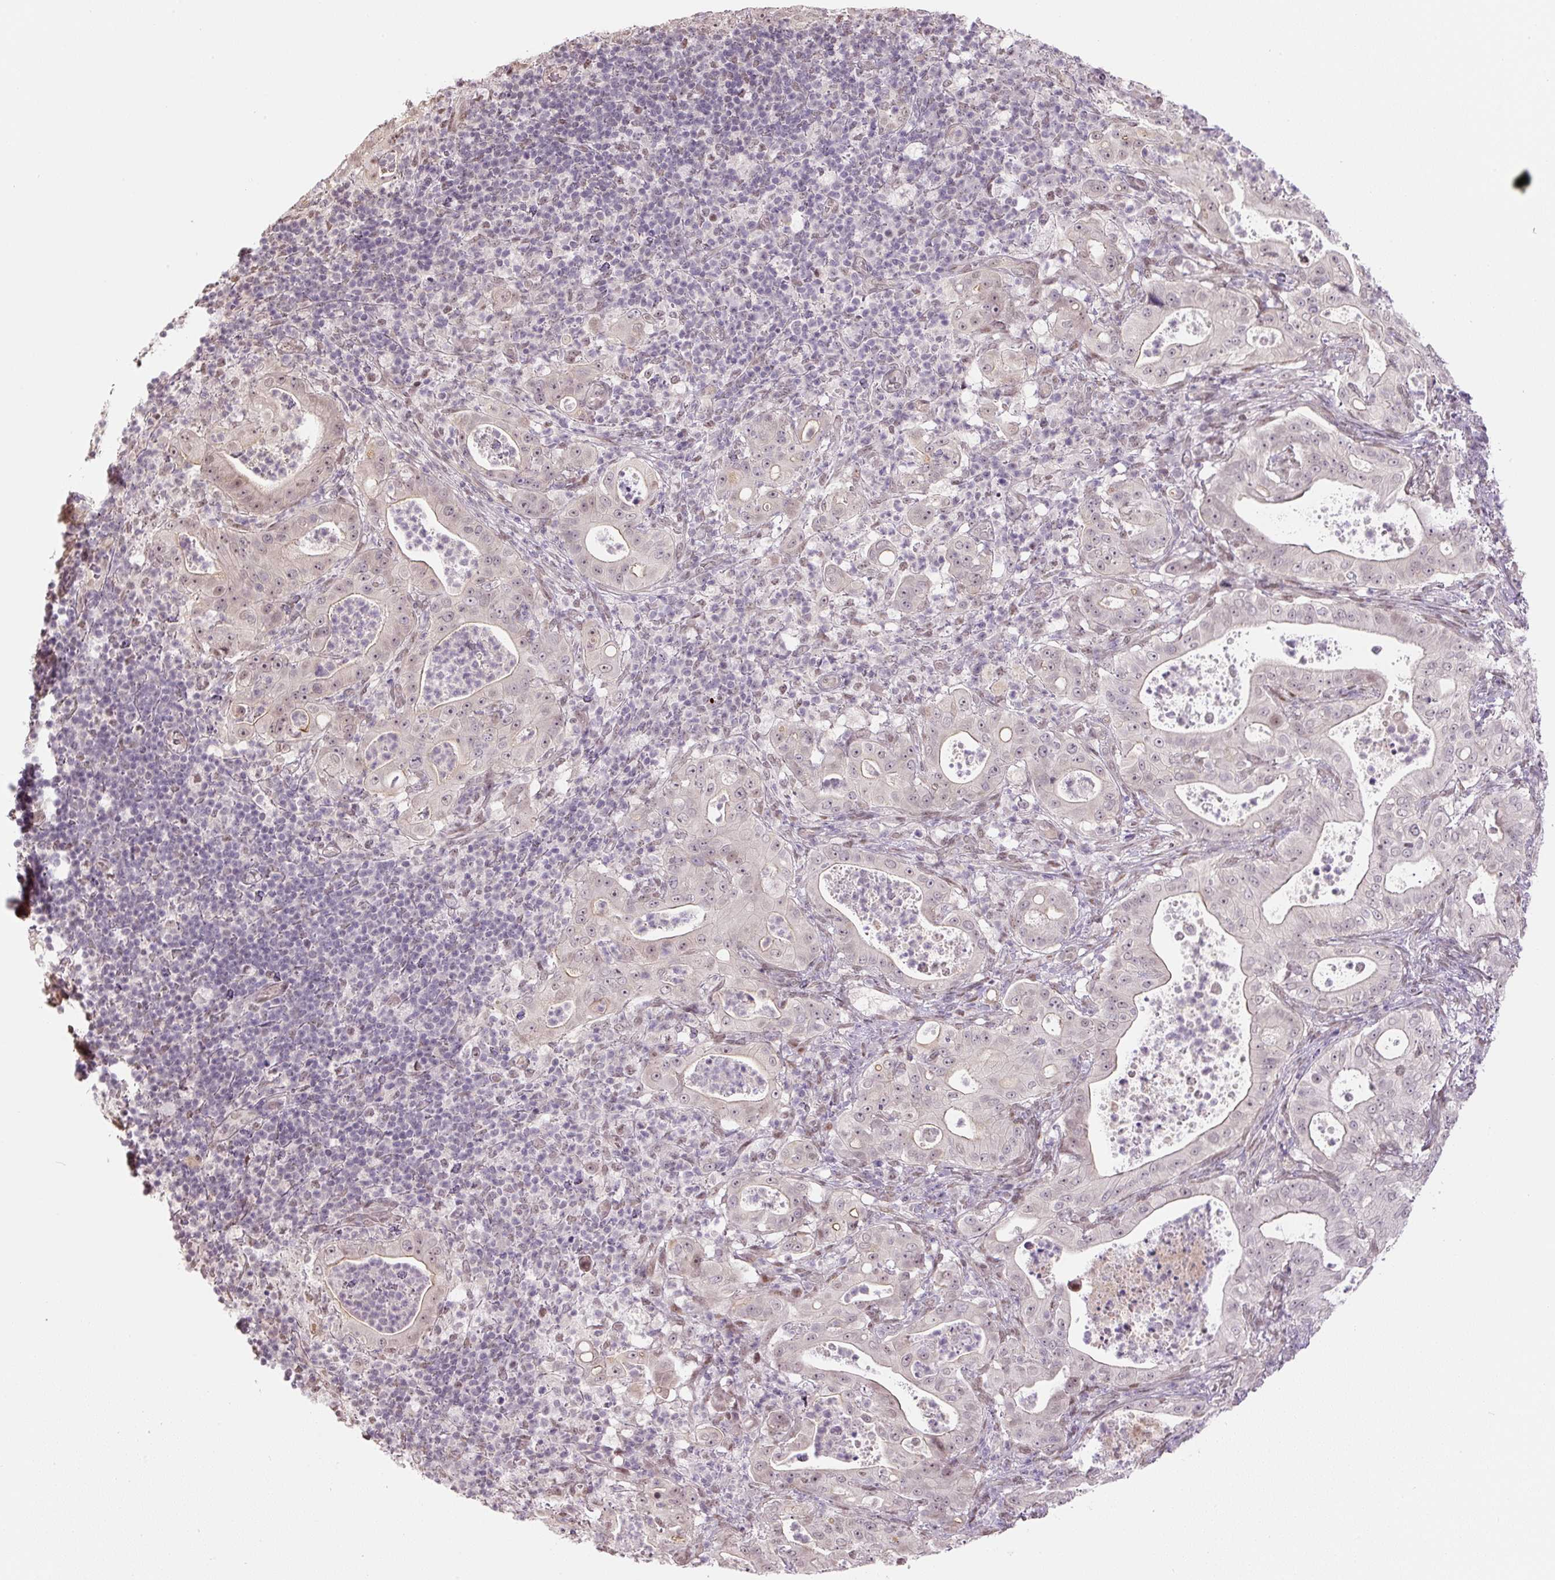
{"staining": {"intensity": "moderate", "quantity": "<25%", "location": "nuclear"}, "tissue": "pancreatic cancer", "cell_type": "Tumor cells", "image_type": "cancer", "snomed": [{"axis": "morphology", "description": "Adenocarcinoma, NOS"}, {"axis": "topography", "description": "Pancreas"}], "caption": "Immunohistochemical staining of pancreatic cancer (adenocarcinoma) reveals moderate nuclear protein expression in approximately <25% of tumor cells. Ihc stains the protein in brown and the nuclei are stained blue.", "gene": "TCFL5", "patient": {"sex": "male", "age": 71}}